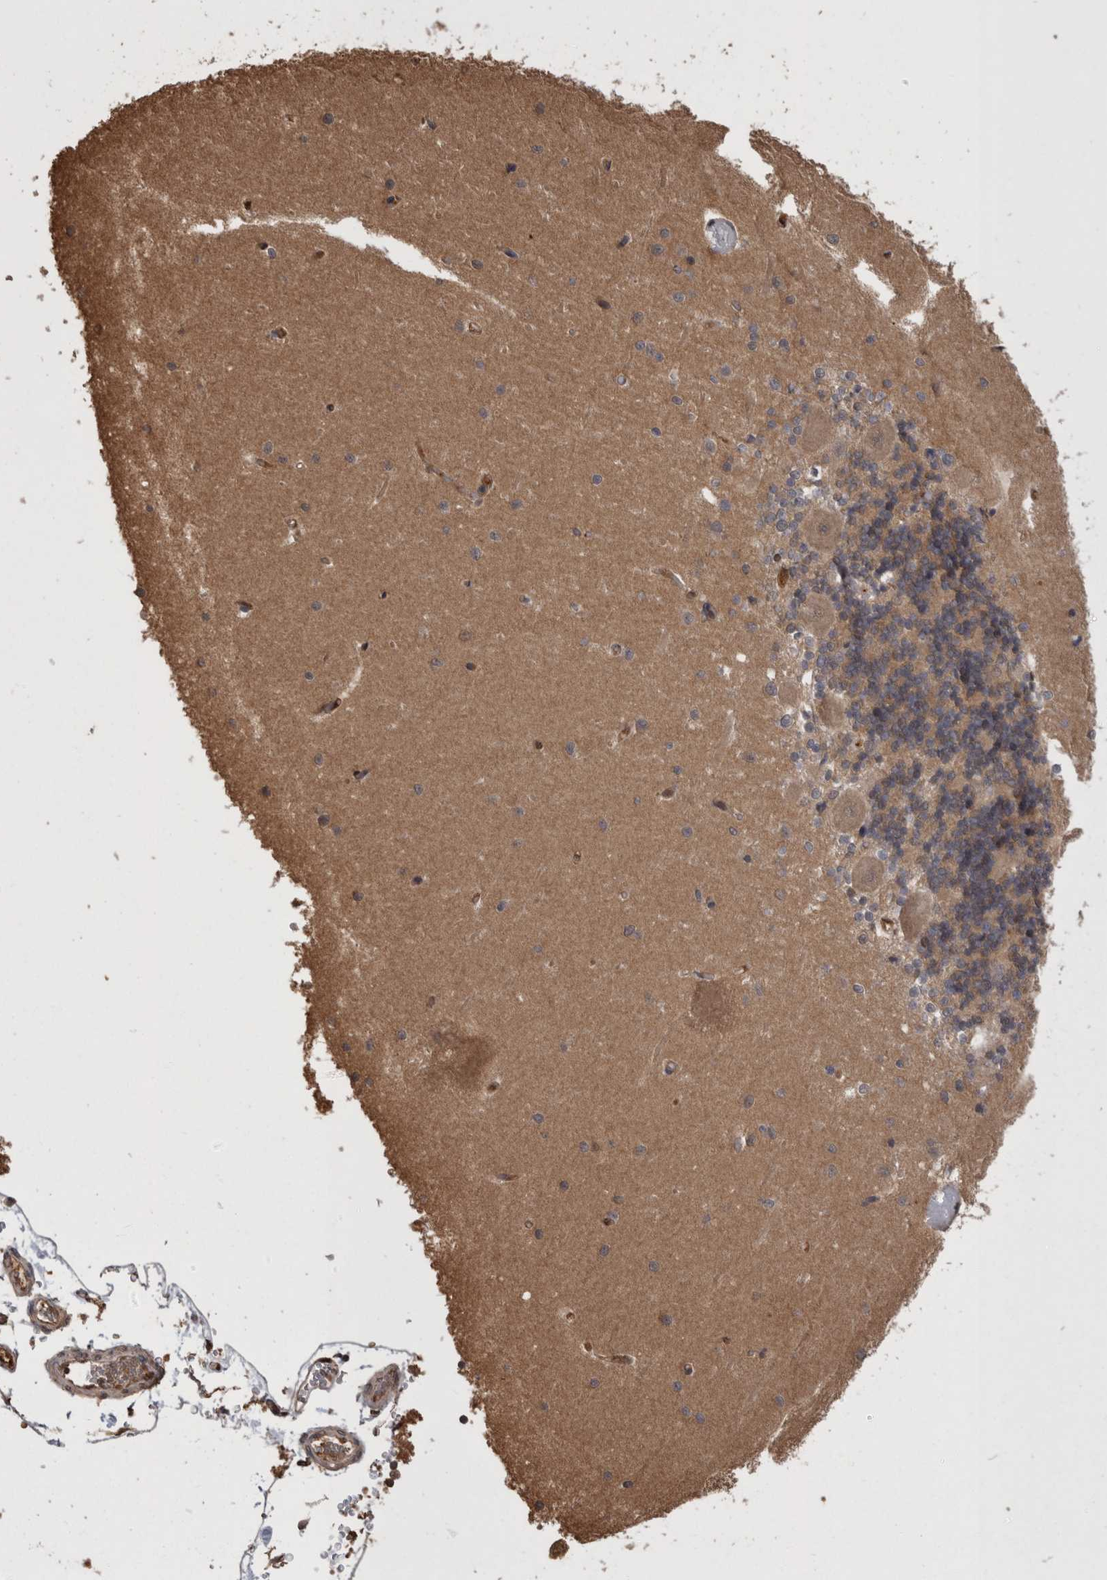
{"staining": {"intensity": "weak", "quantity": "25%-75%", "location": "cytoplasmic/membranous,nuclear"}, "tissue": "cerebellum", "cell_type": "Cells in granular layer", "image_type": "normal", "snomed": [{"axis": "morphology", "description": "Normal tissue, NOS"}, {"axis": "topography", "description": "Cerebellum"}], "caption": "Protein expression by IHC shows weak cytoplasmic/membranous,nuclear positivity in approximately 25%-75% of cells in granular layer in benign cerebellum.", "gene": "LXN", "patient": {"sex": "male", "age": 37}}